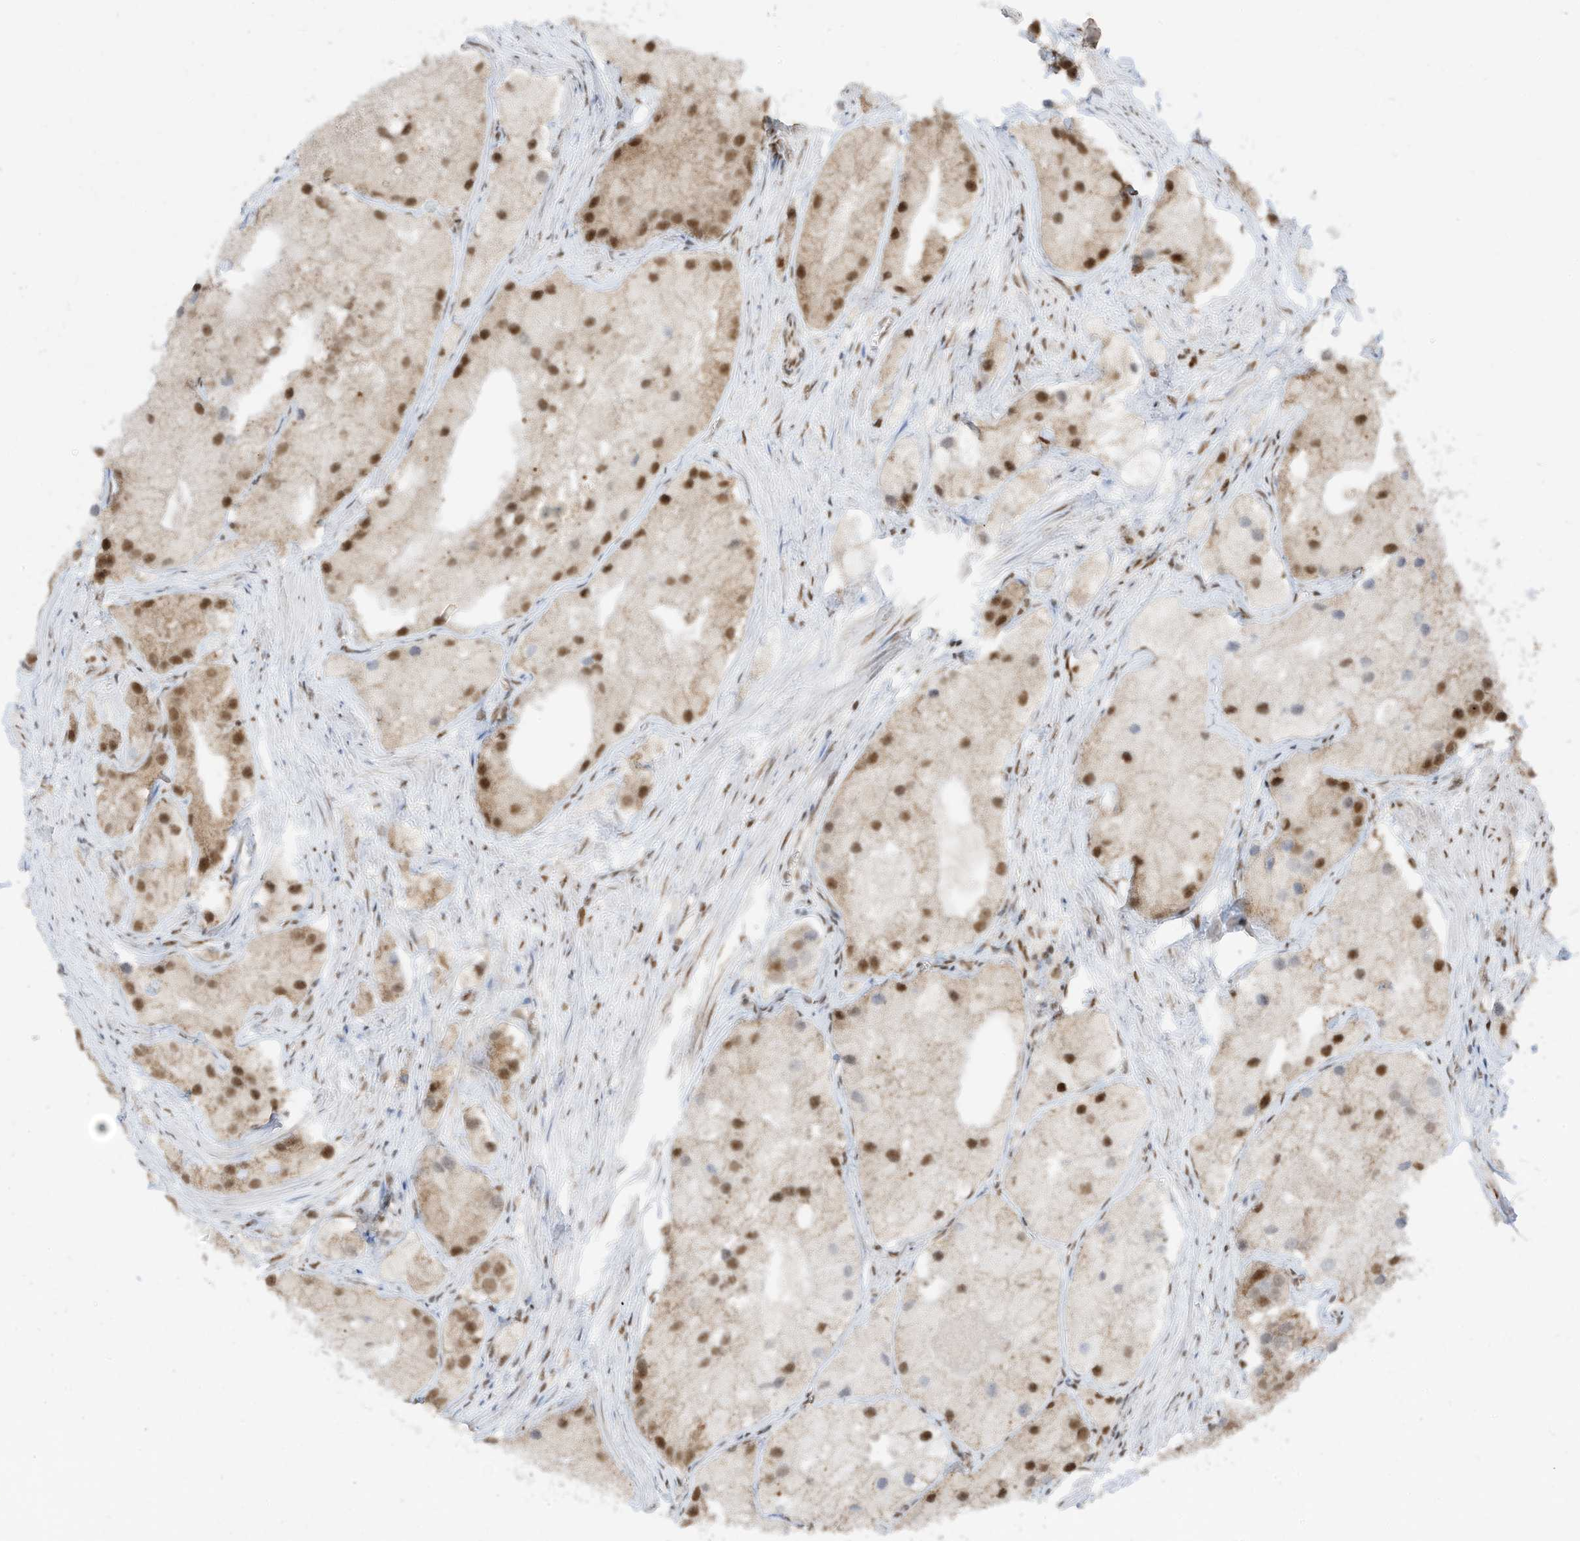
{"staining": {"intensity": "moderate", "quantity": ">75%", "location": "nuclear"}, "tissue": "prostate cancer", "cell_type": "Tumor cells", "image_type": "cancer", "snomed": [{"axis": "morphology", "description": "Adenocarcinoma, Low grade"}, {"axis": "topography", "description": "Prostate"}], "caption": "Immunohistochemistry (DAB) staining of human prostate adenocarcinoma (low-grade) demonstrates moderate nuclear protein staining in about >75% of tumor cells.", "gene": "AURKAIP1", "patient": {"sex": "male", "age": 69}}